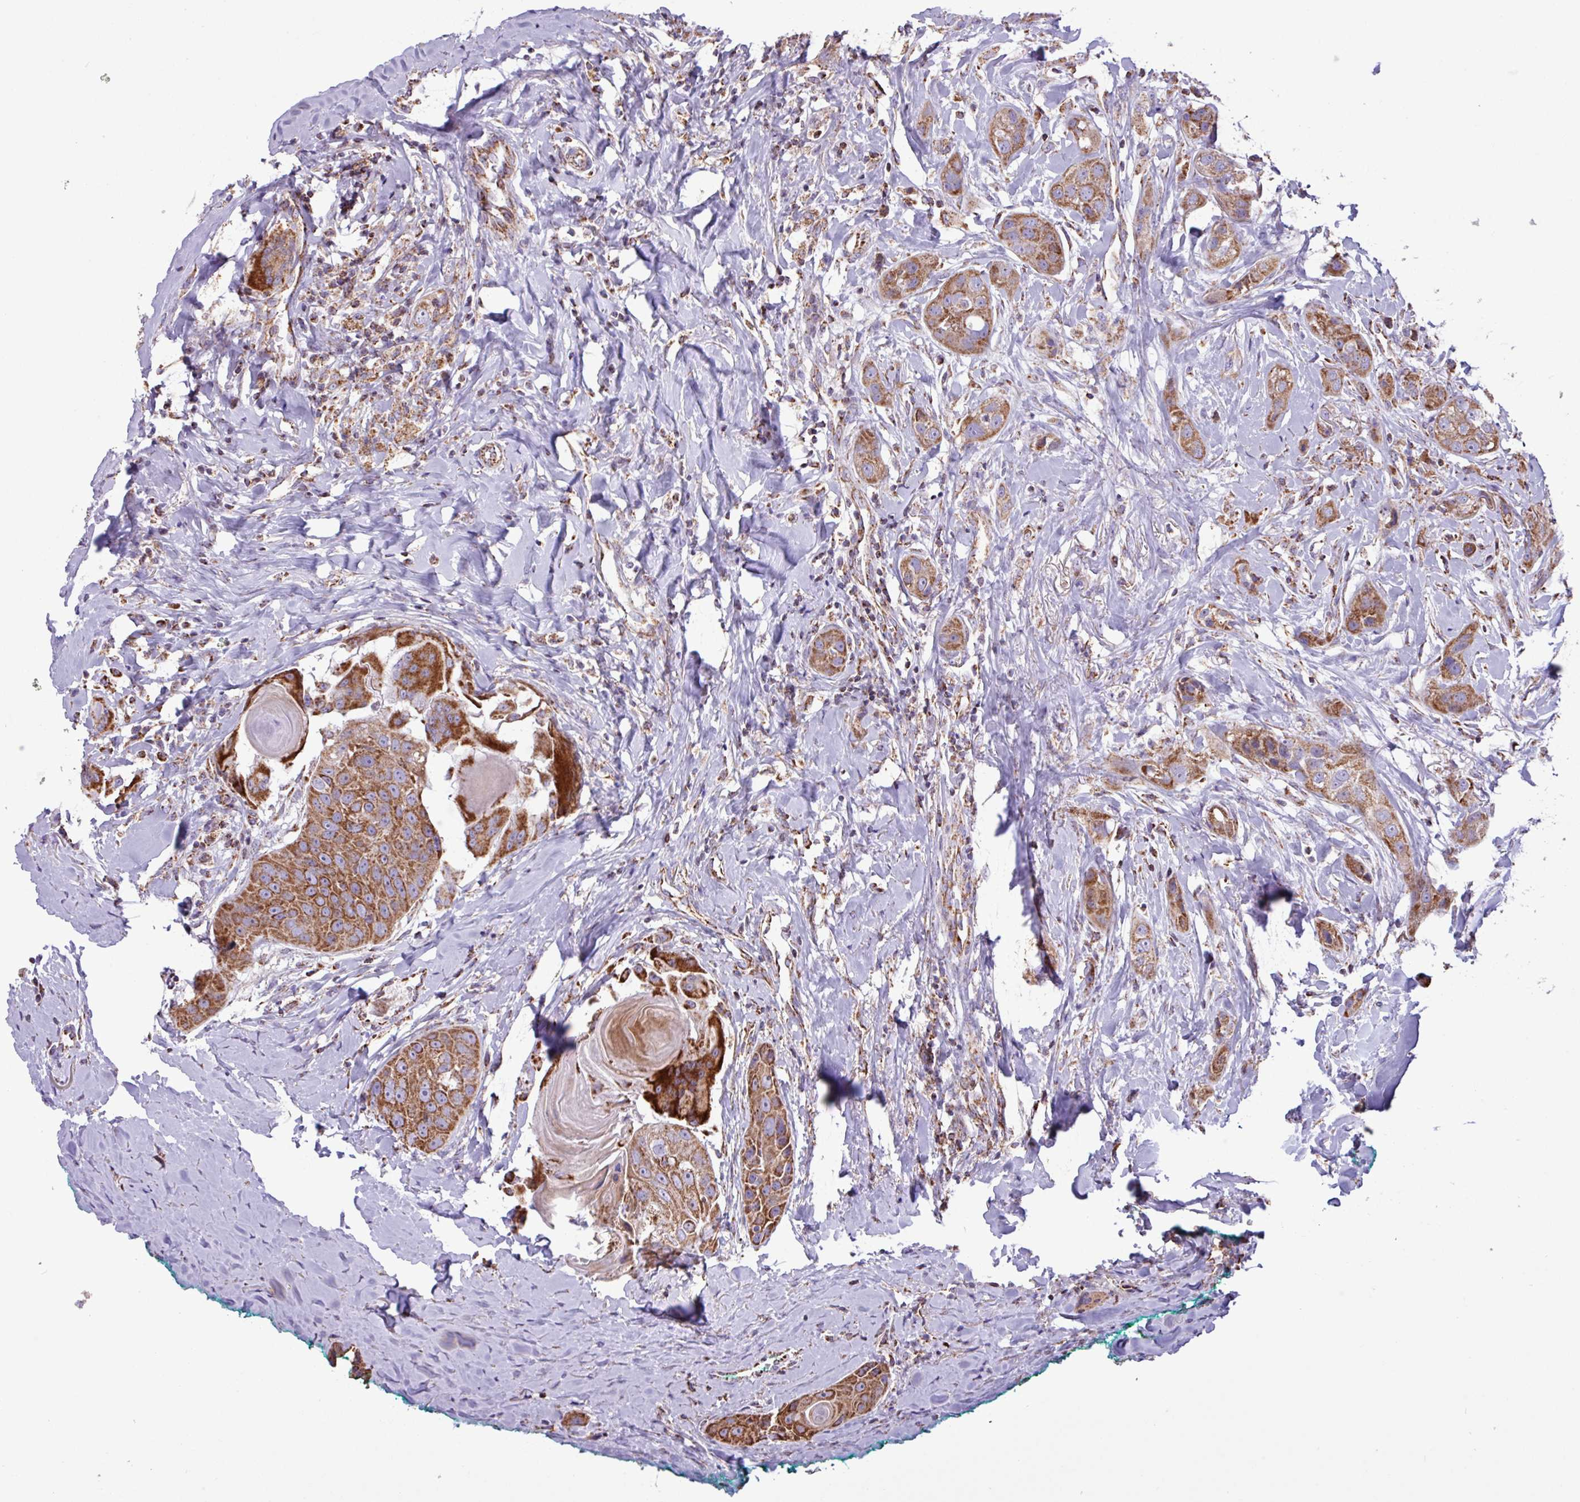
{"staining": {"intensity": "moderate", "quantity": ">75%", "location": "cytoplasmic/membranous"}, "tissue": "head and neck cancer", "cell_type": "Tumor cells", "image_type": "cancer", "snomed": [{"axis": "morphology", "description": "Normal tissue, NOS"}, {"axis": "morphology", "description": "Squamous cell carcinoma, NOS"}, {"axis": "topography", "description": "Skeletal muscle"}, {"axis": "topography", "description": "Head-Neck"}], "caption": "Head and neck cancer stained for a protein displays moderate cytoplasmic/membranous positivity in tumor cells.", "gene": "RTL3", "patient": {"sex": "male", "age": 51}}